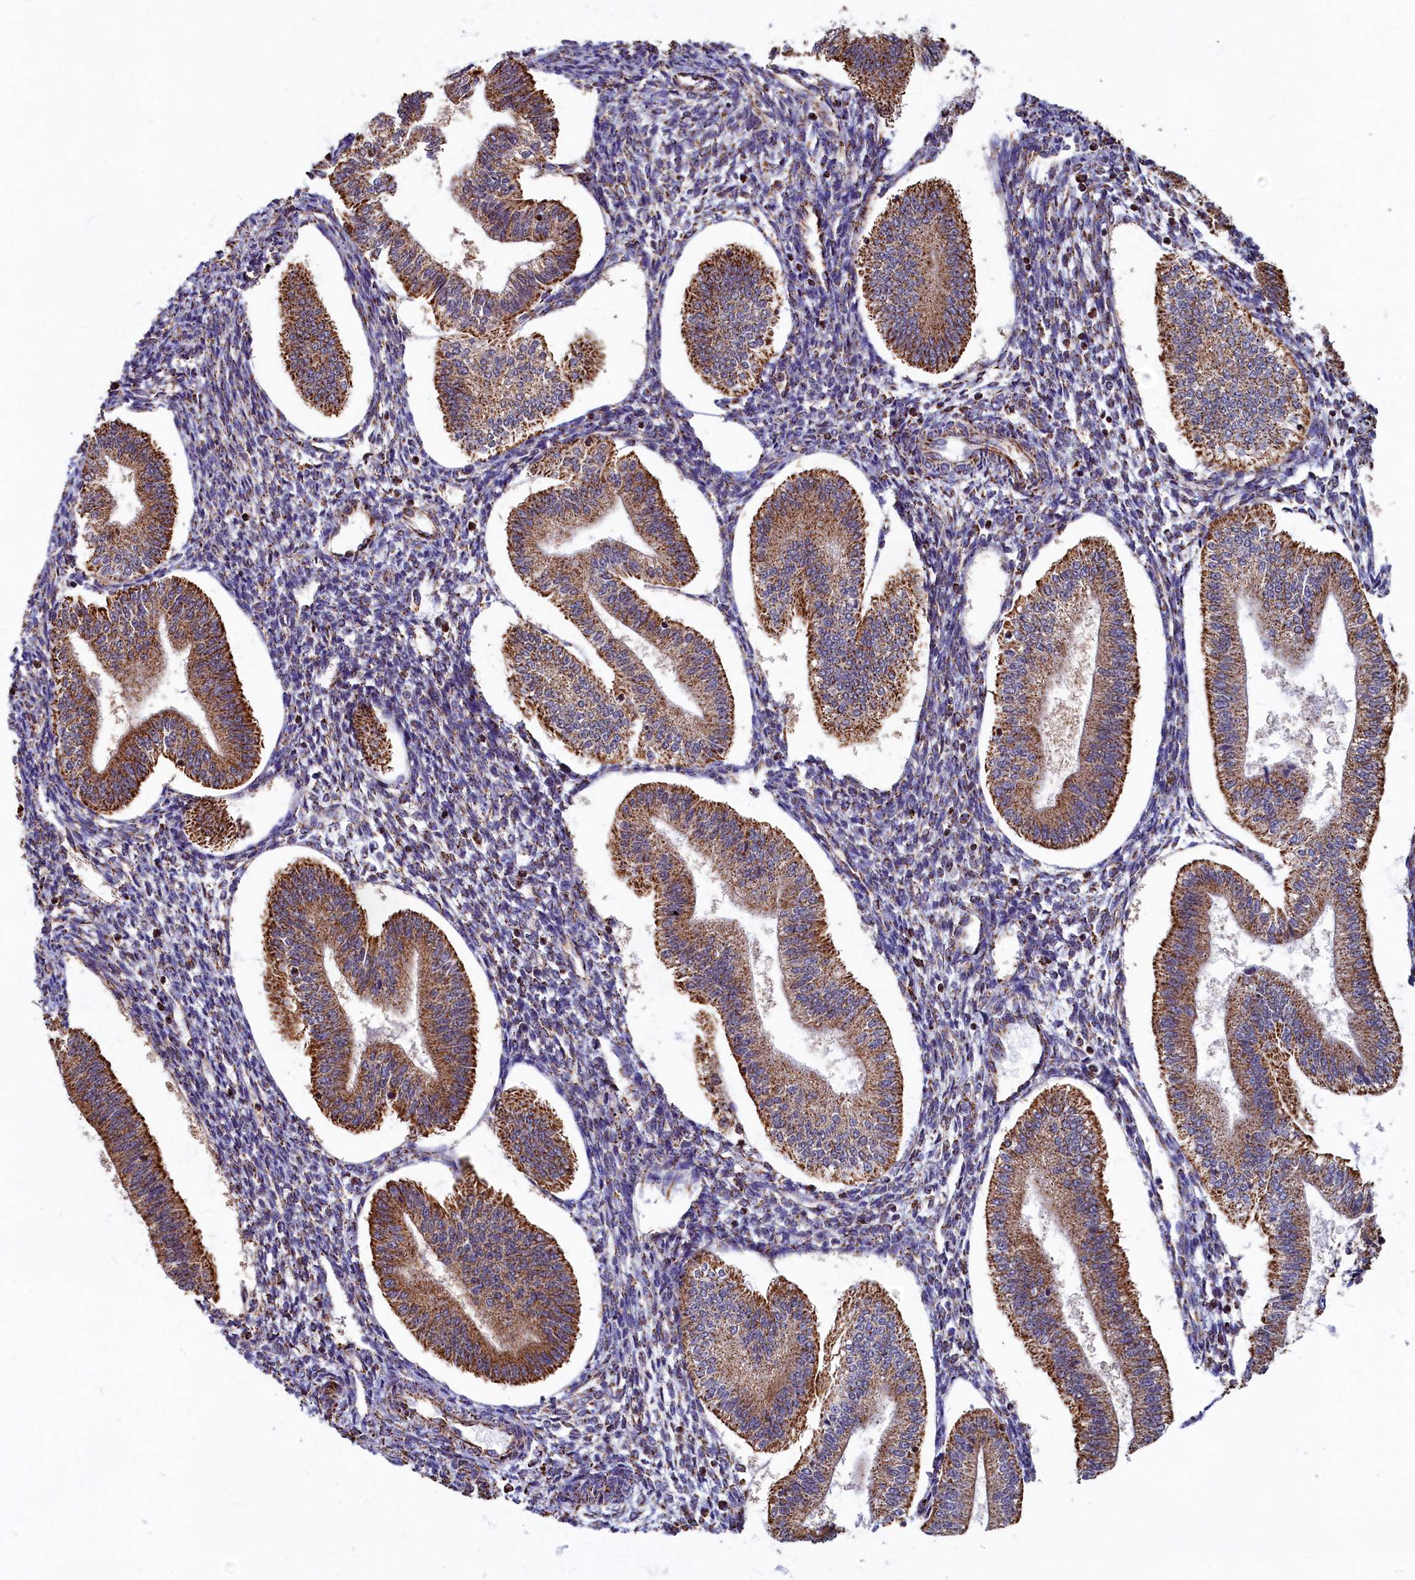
{"staining": {"intensity": "strong", "quantity": "25%-75%", "location": "cytoplasmic/membranous"}, "tissue": "endometrium", "cell_type": "Cells in endometrial stroma", "image_type": "normal", "snomed": [{"axis": "morphology", "description": "Normal tissue, NOS"}, {"axis": "topography", "description": "Endometrium"}], "caption": "Immunohistochemistry image of unremarkable endometrium: human endometrium stained using IHC demonstrates high levels of strong protein expression localized specifically in the cytoplasmic/membranous of cells in endometrial stroma, appearing as a cytoplasmic/membranous brown color.", "gene": "SPR", "patient": {"sex": "female", "age": 34}}